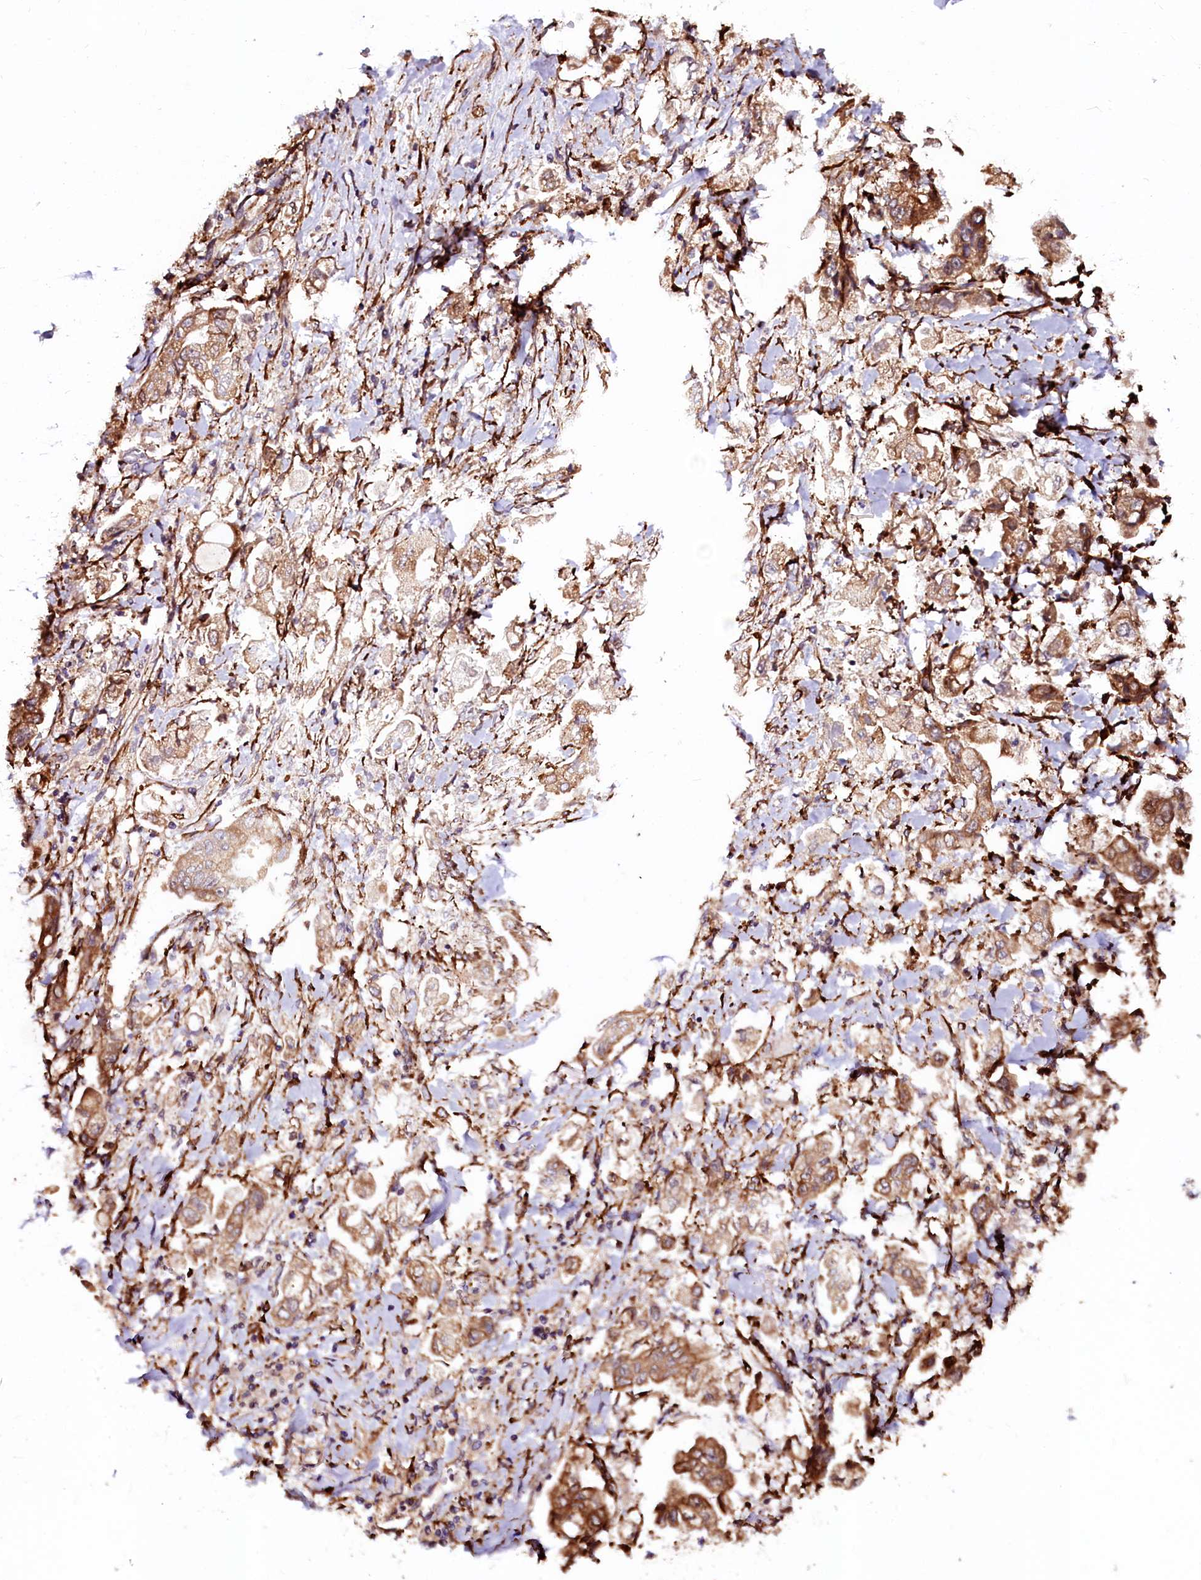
{"staining": {"intensity": "moderate", "quantity": ">75%", "location": "cytoplasmic/membranous"}, "tissue": "stomach cancer", "cell_type": "Tumor cells", "image_type": "cancer", "snomed": [{"axis": "morphology", "description": "Adenocarcinoma, NOS"}, {"axis": "topography", "description": "Stomach"}], "caption": "Immunohistochemistry photomicrograph of neoplastic tissue: human stomach cancer stained using IHC demonstrates medium levels of moderate protein expression localized specifically in the cytoplasmic/membranous of tumor cells, appearing as a cytoplasmic/membranous brown color.", "gene": "N4BP1", "patient": {"sex": "male", "age": 62}}